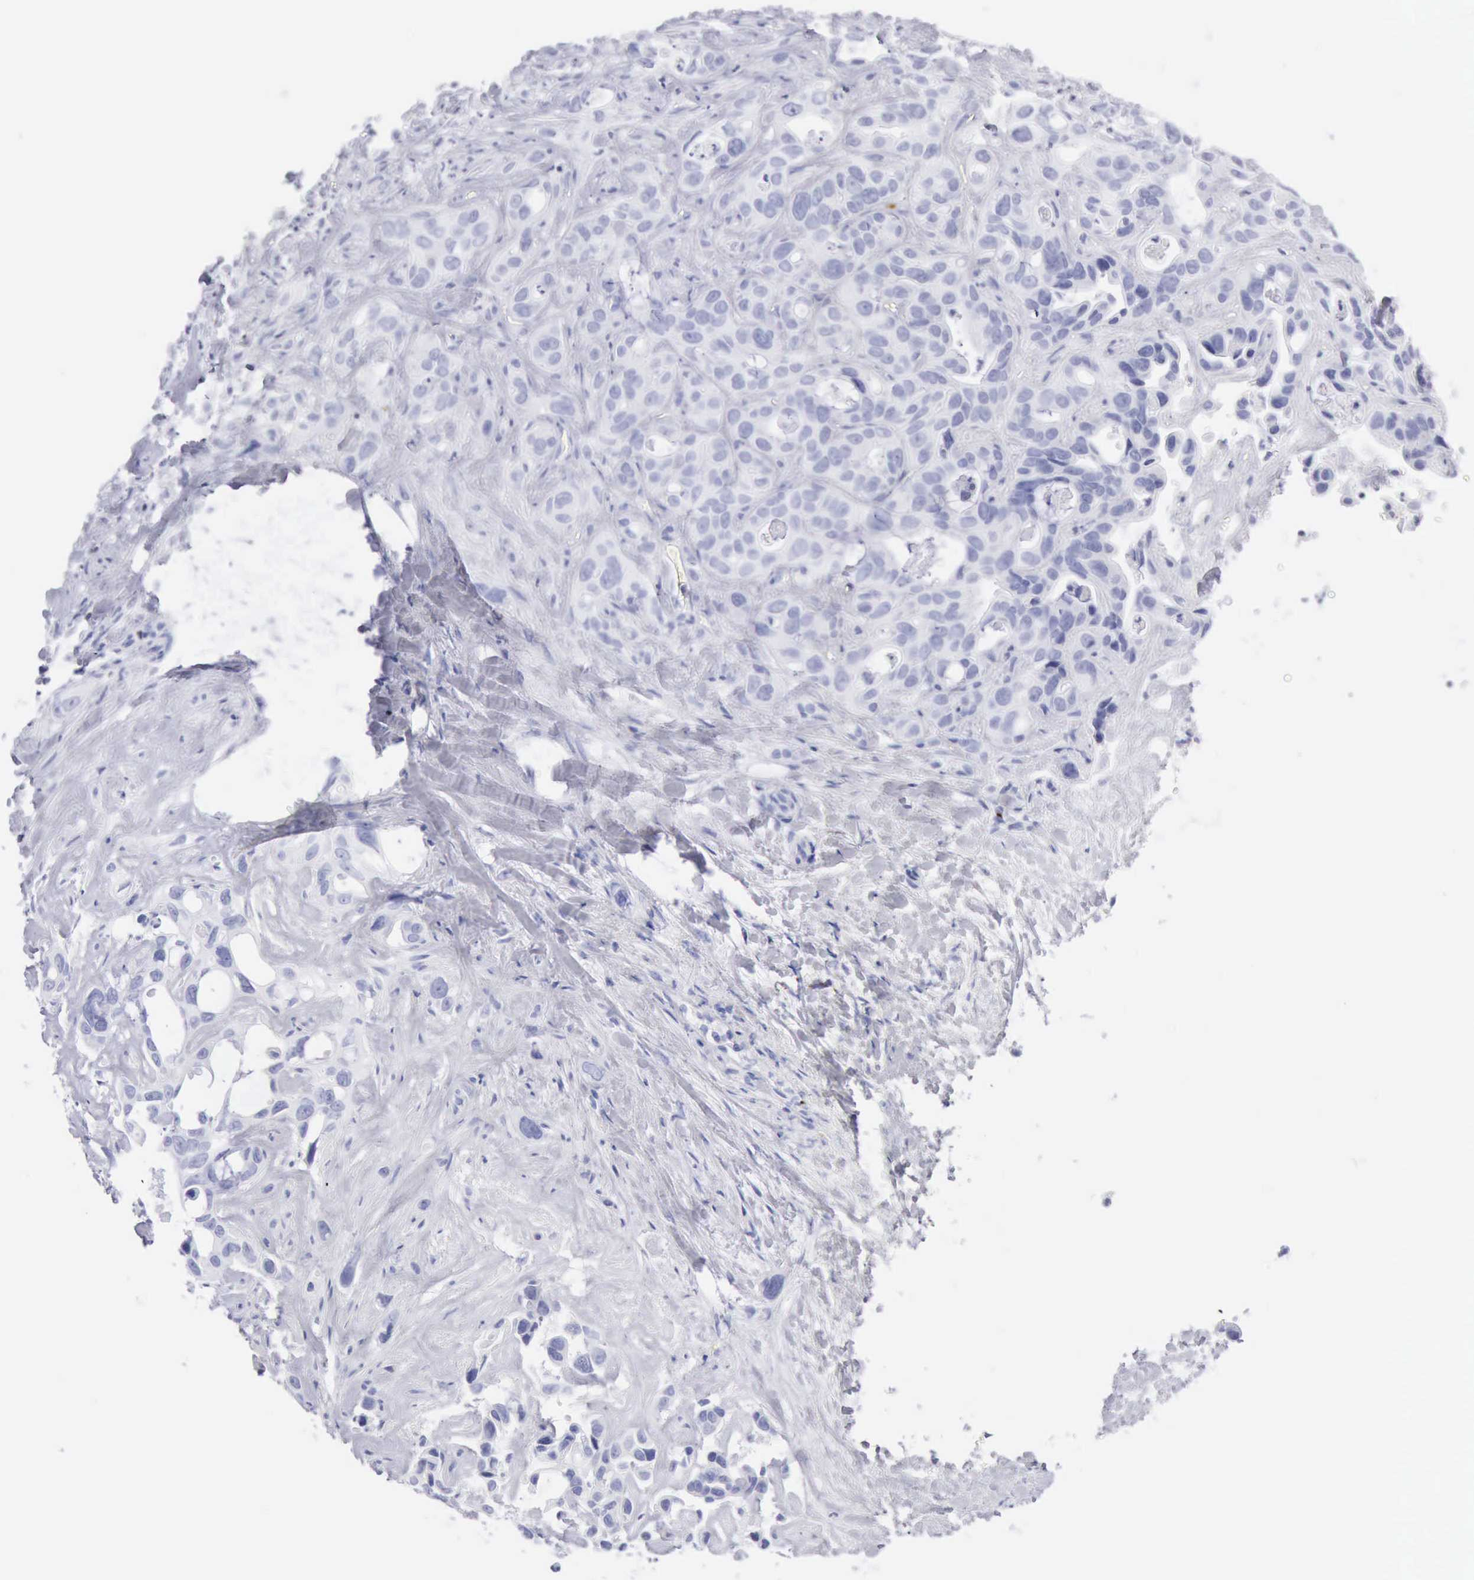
{"staining": {"intensity": "negative", "quantity": "none", "location": "none"}, "tissue": "liver cancer", "cell_type": "Tumor cells", "image_type": "cancer", "snomed": [{"axis": "morphology", "description": "Cholangiocarcinoma"}, {"axis": "topography", "description": "Liver"}], "caption": "Tumor cells are negative for protein expression in human liver cancer. Brightfield microscopy of IHC stained with DAB (3,3'-diaminobenzidine) (brown) and hematoxylin (blue), captured at high magnification.", "gene": "GZMB", "patient": {"sex": "female", "age": 79}}